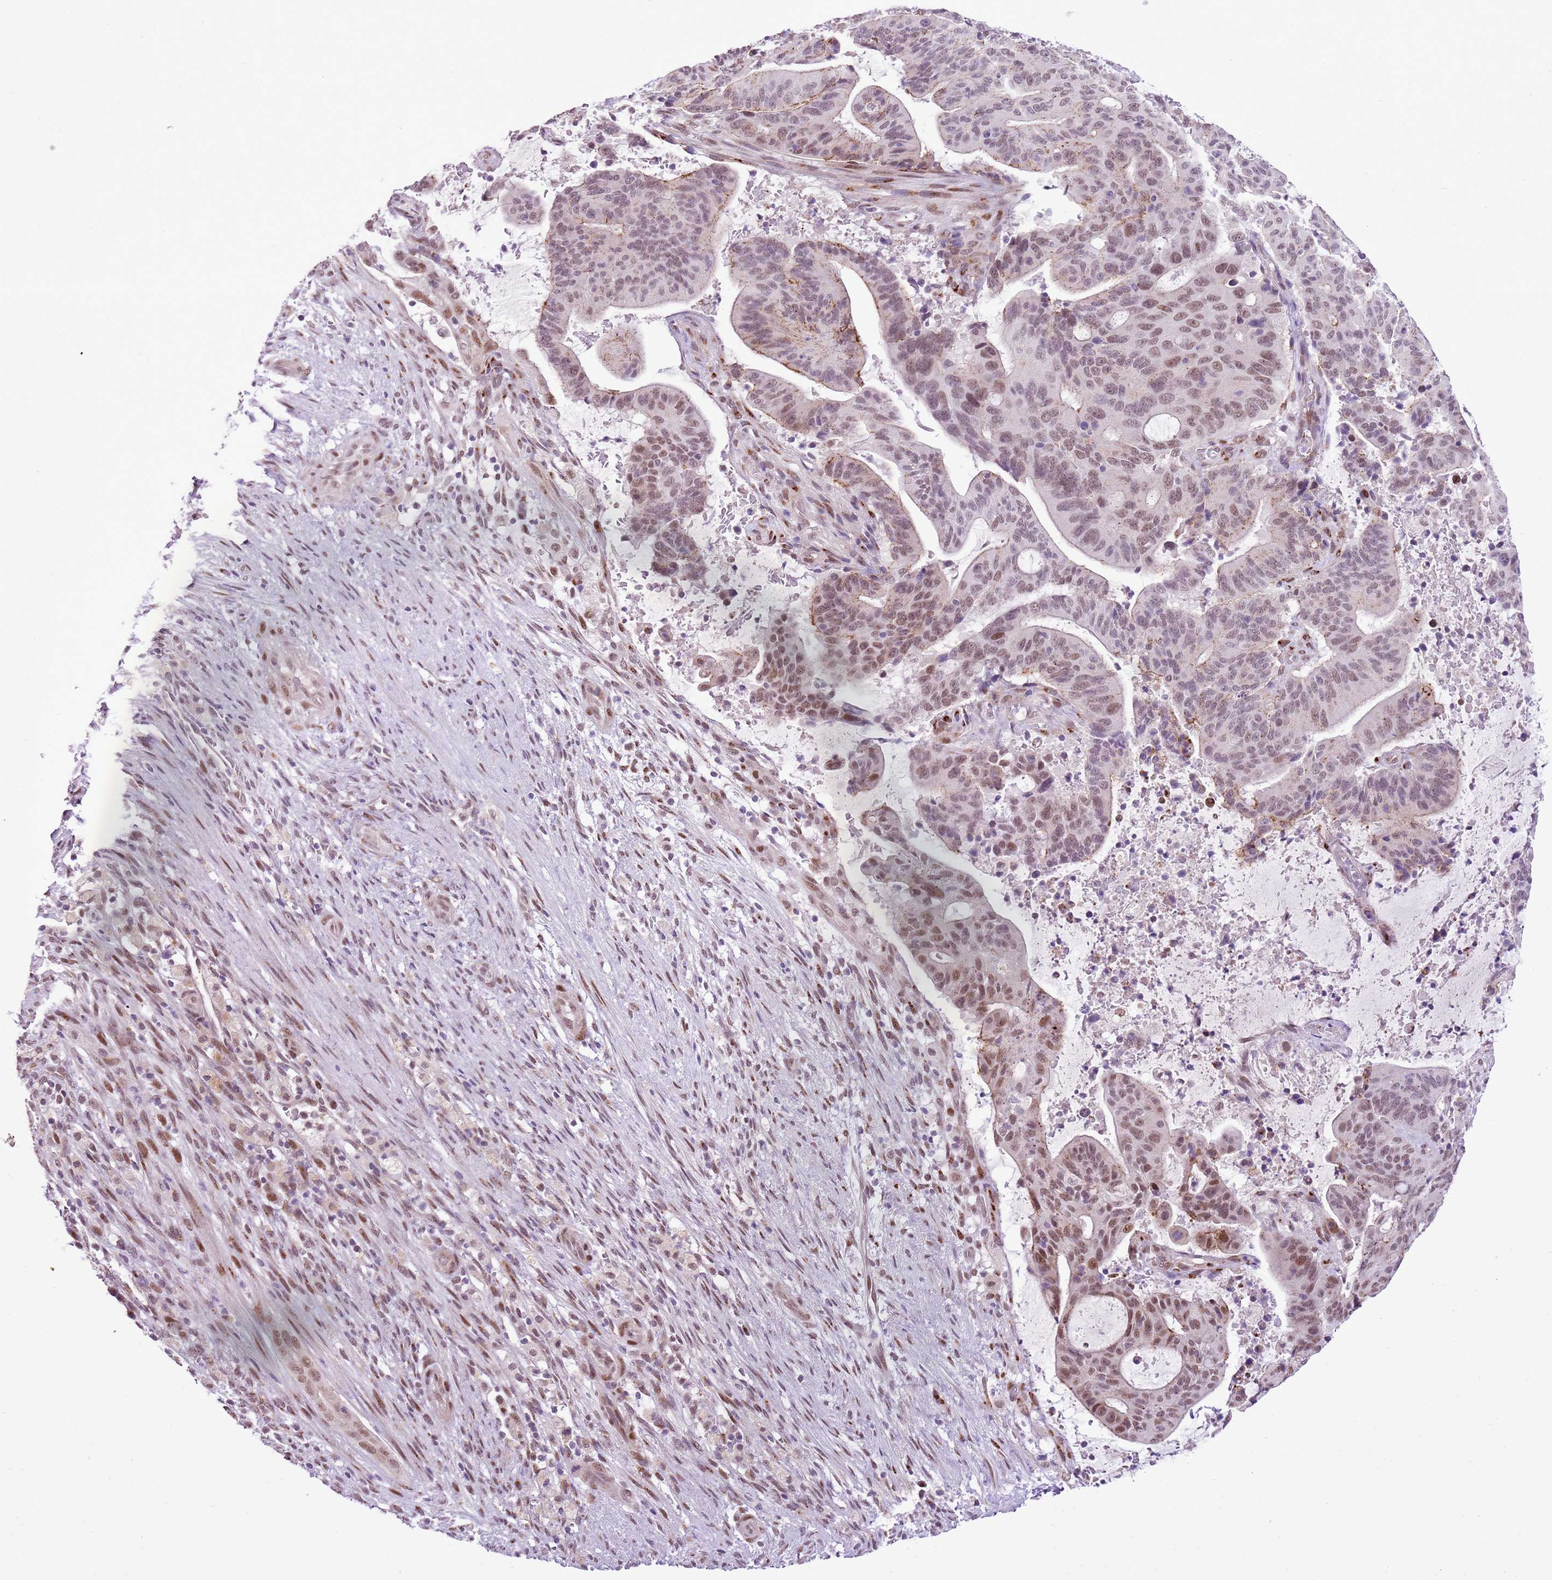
{"staining": {"intensity": "weak", "quantity": "25%-75%", "location": "nuclear"}, "tissue": "liver cancer", "cell_type": "Tumor cells", "image_type": "cancer", "snomed": [{"axis": "morphology", "description": "Normal tissue, NOS"}, {"axis": "morphology", "description": "Cholangiocarcinoma"}, {"axis": "topography", "description": "Liver"}, {"axis": "topography", "description": "Peripheral nerve tissue"}], "caption": "DAB (3,3'-diaminobenzidine) immunohistochemical staining of cholangiocarcinoma (liver) shows weak nuclear protein staining in approximately 25%-75% of tumor cells.", "gene": "NACC2", "patient": {"sex": "female", "age": 73}}